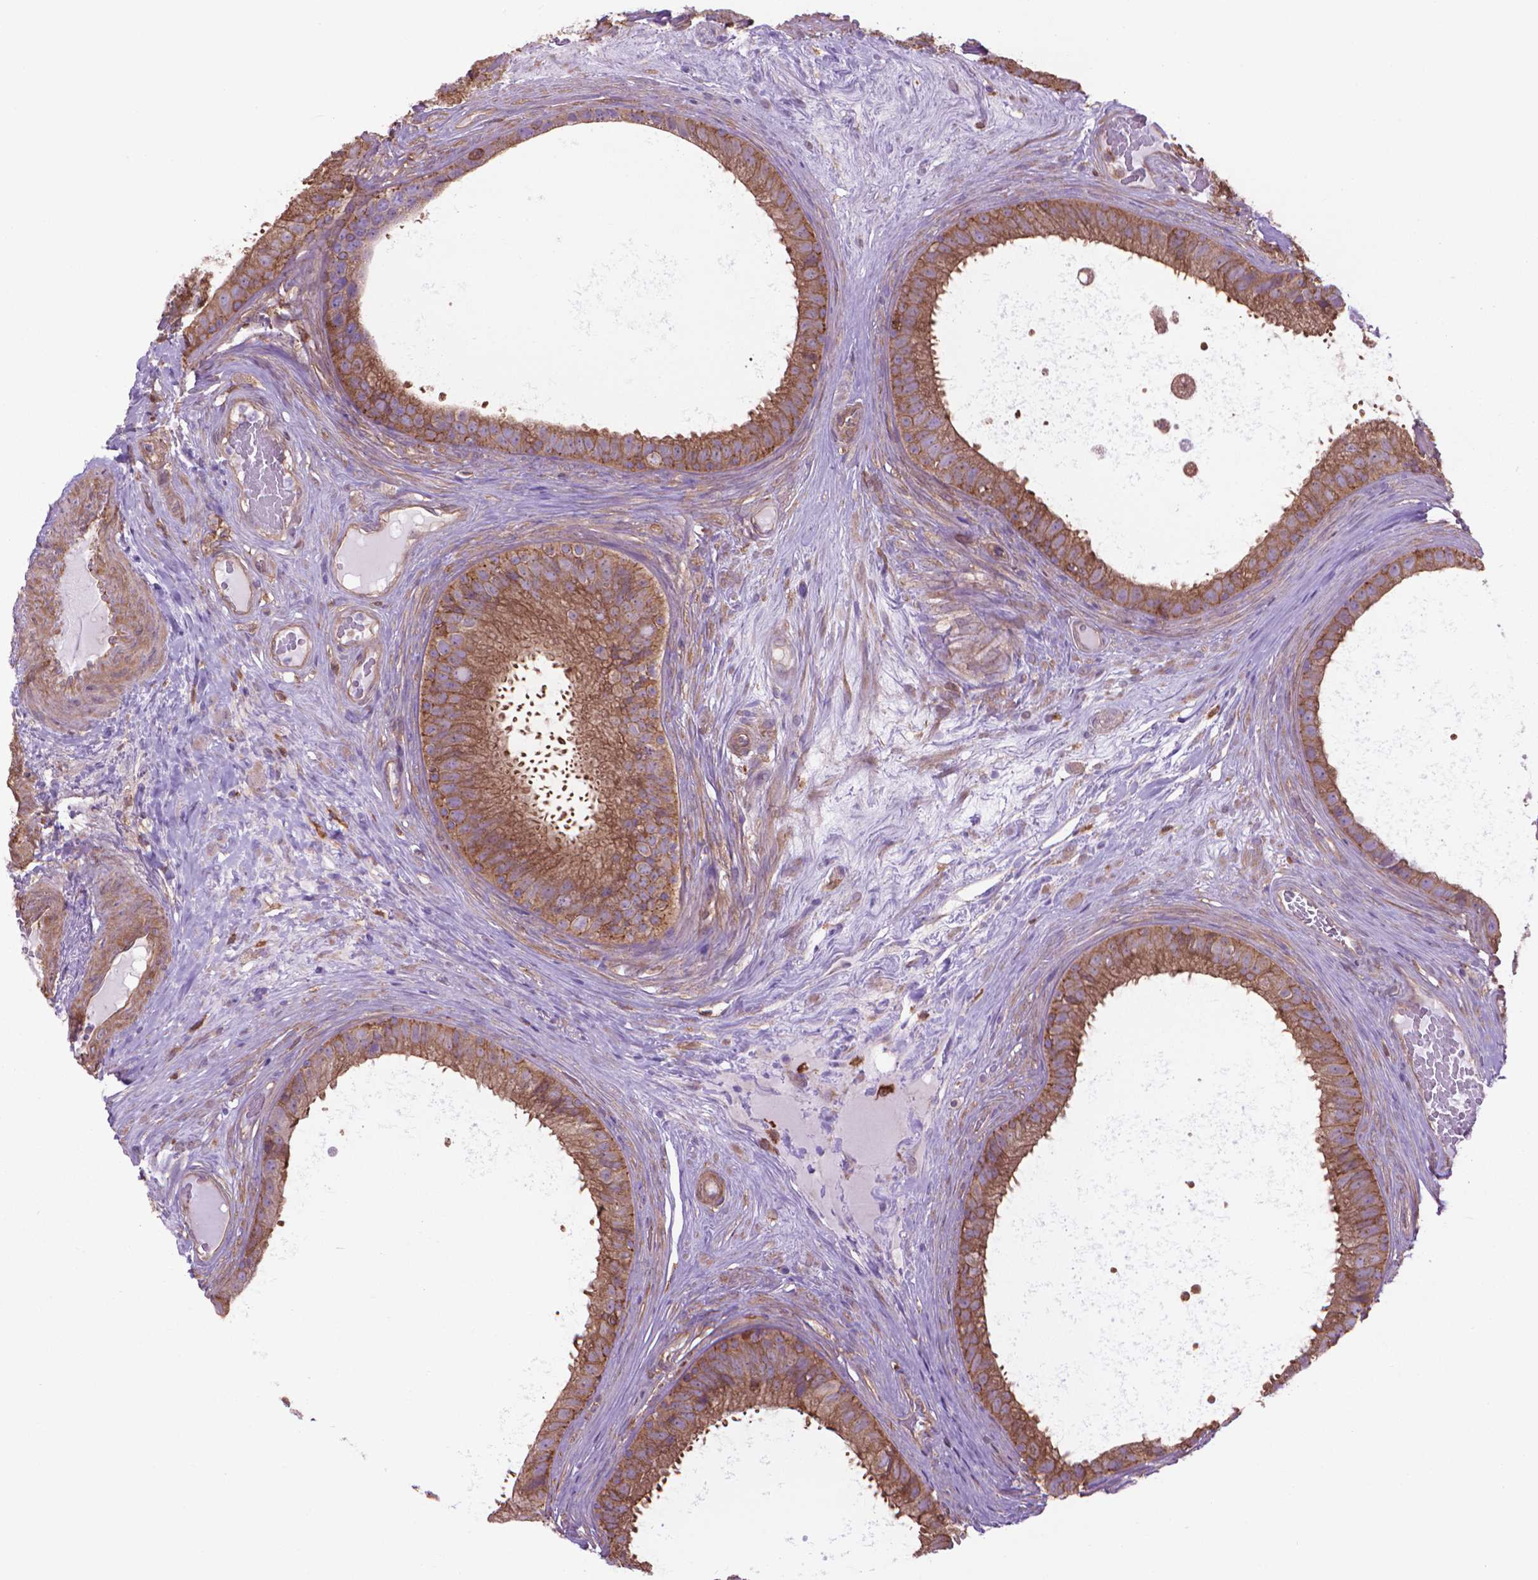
{"staining": {"intensity": "moderate", "quantity": ">75%", "location": "cytoplasmic/membranous"}, "tissue": "epididymis", "cell_type": "Glandular cells", "image_type": "normal", "snomed": [{"axis": "morphology", "description": "Normal tissue, NOS"}, {"axis": "topography", "description": "Epididymis"}], "caption": "Epididymis stained with DAB immunohistochemistry exhibits medium levels of moderate cytoplasmic/membranous positivity in approximately >75% of glandular cells. (DAB IHC with brightfield microscopy, high magnification).", "gene": "CORO1B", "patient": {"sex": "male", "age": 59}}